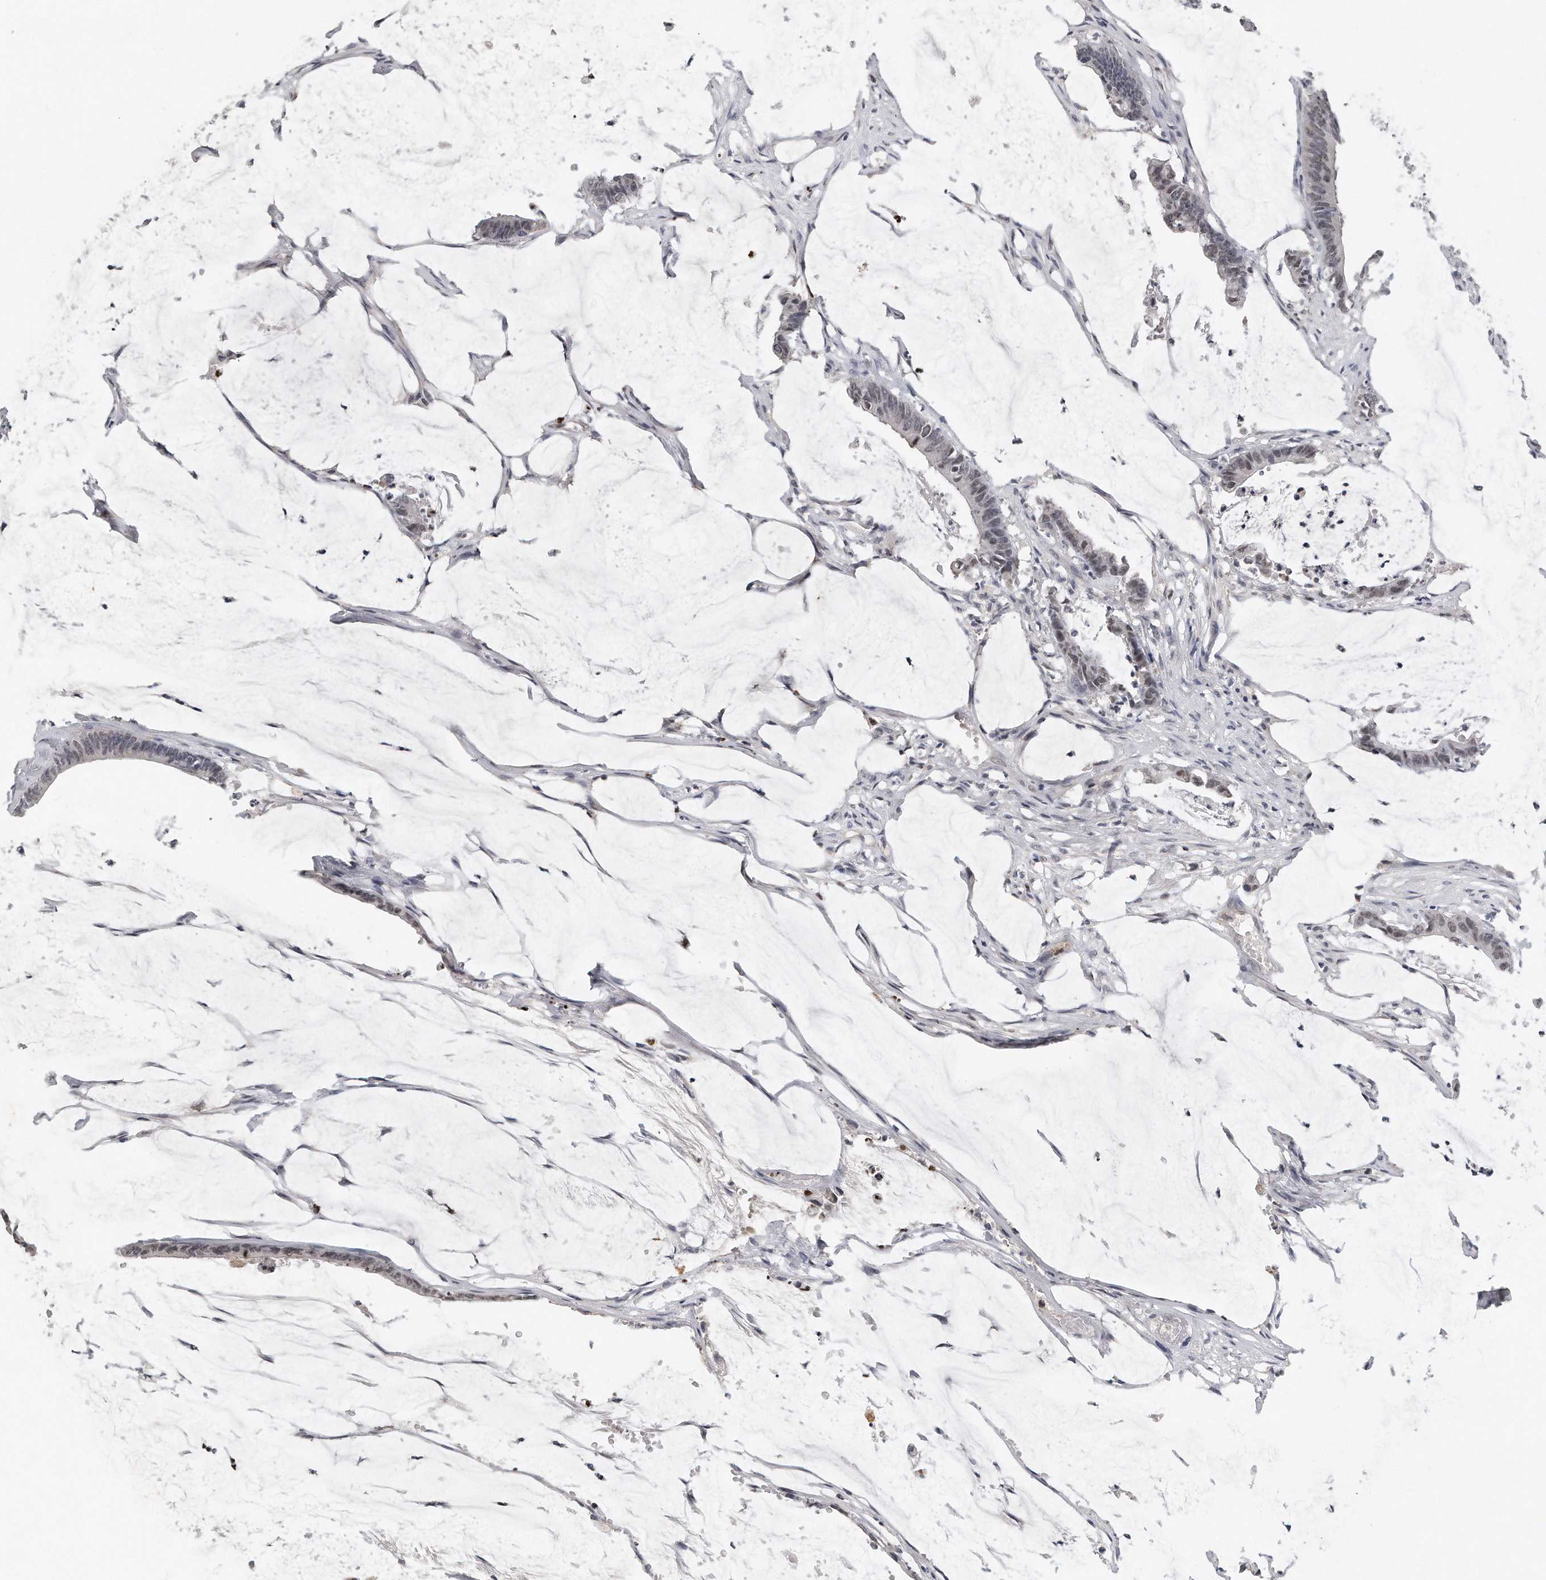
{"staining": {"intensity": "weak", "quantity": "<25%", "location": "nuclear"}, "tissue": "colorectal cancer", "cell_type": "Tumor cells", "image_type": "cancer", "snomed": [{"axis": "morphology", "description": "Adenocarcinoma, NOS"}, {"axis": "topography", "description": "Rectum"}], "caption": "Immunohistochemistry (IHC) histopathology image of colorectal cancer (adenocarcinoma) stained for a protein (brown), which displays no positivity in tumor cells.", "gene": "CTBP2", "patient": {"sex": "female", "age": 66}}